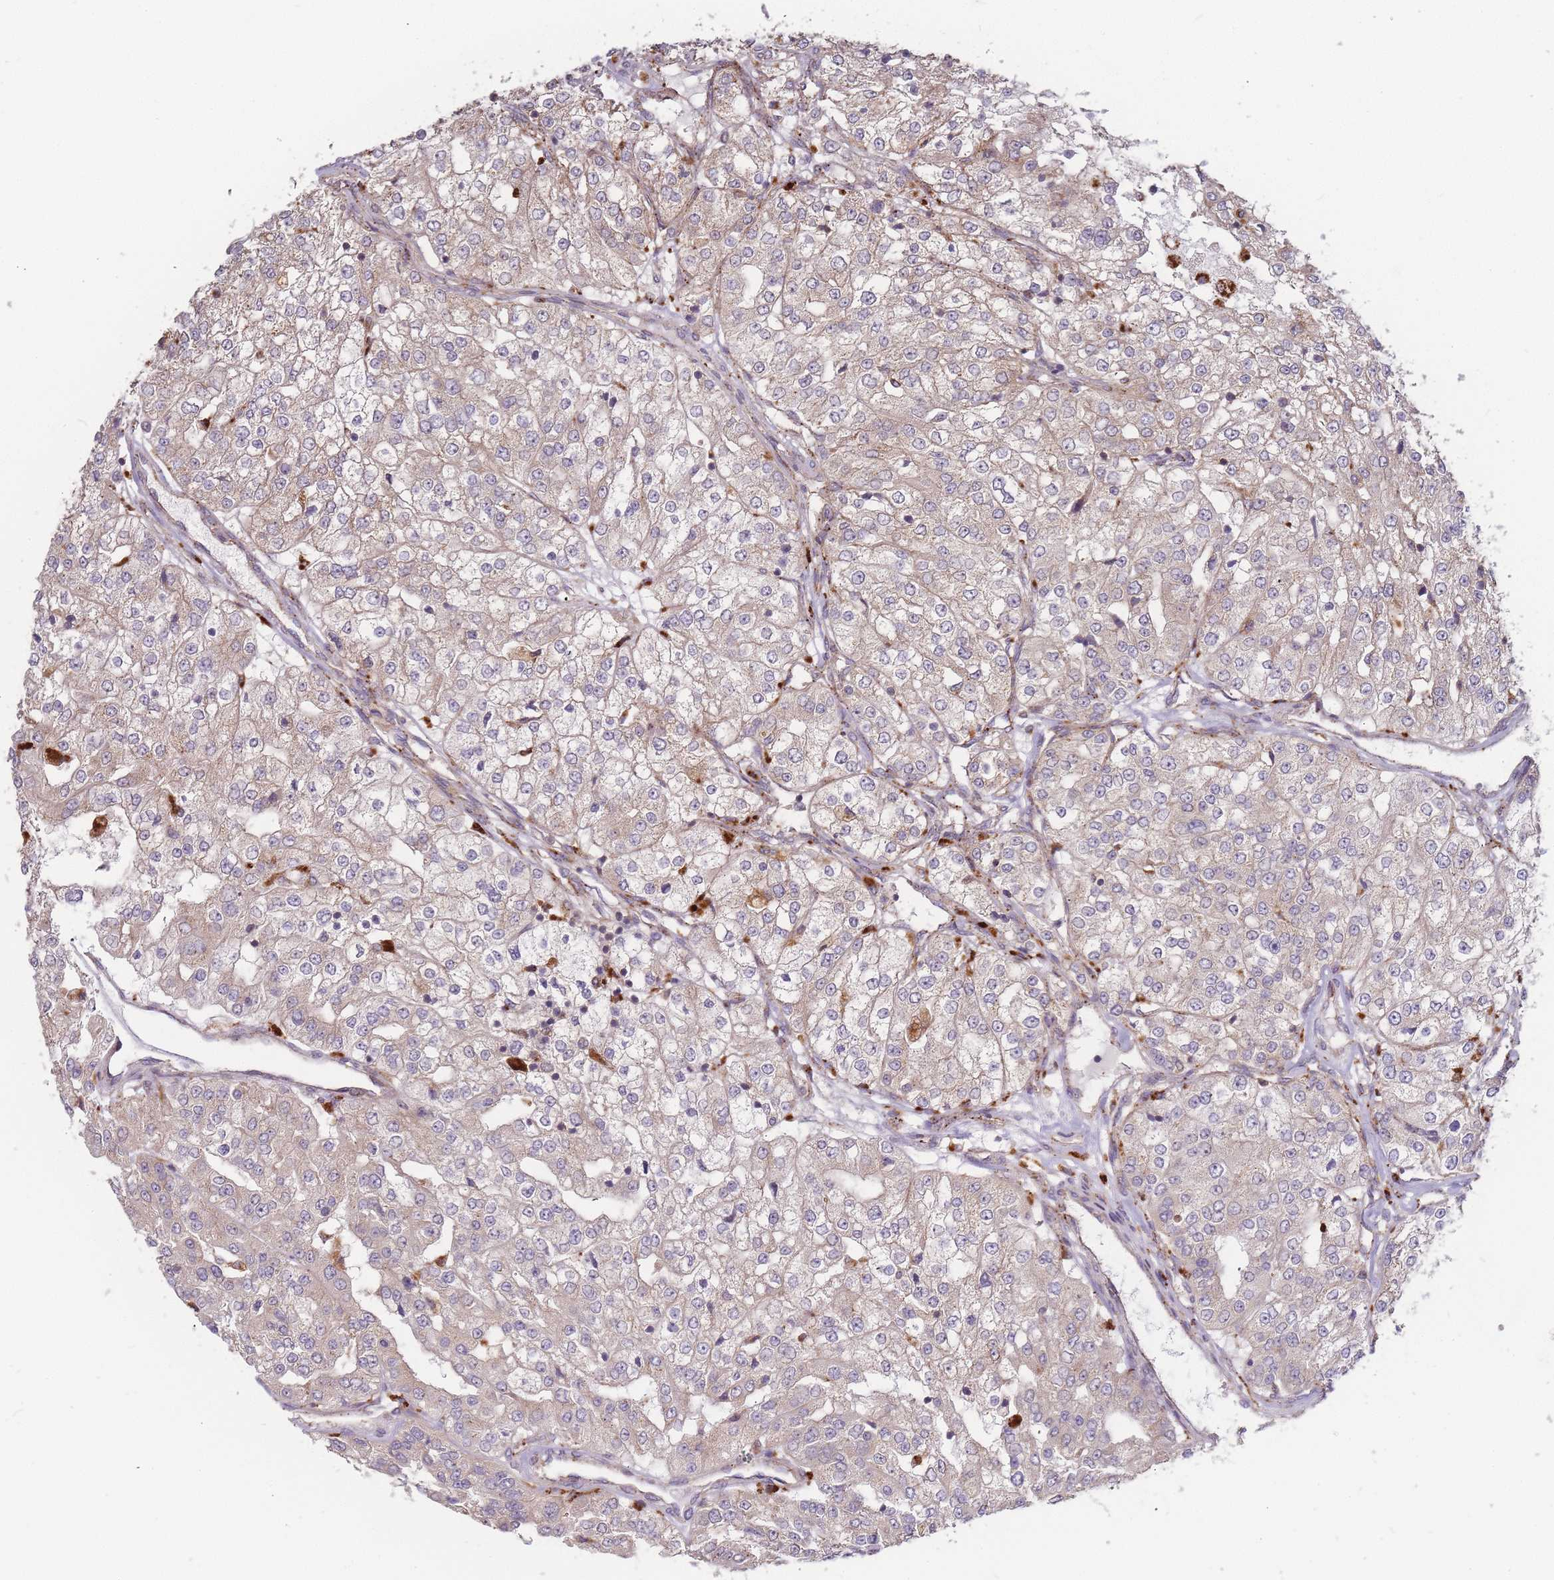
{"staining": {"intensity": "weak", "quantity": ">75%", "location": "cytoplasmic/membranous"}, "tissue": "renal cancer", "cell_type": "Tumor cells", "image_type": "cancer", "snomed": [{"axis": "morphology", "description": "Adenocarcinoma, NOS"}, {"axis": "topography", "description": "Kidney"}], "caption": "Immunohistochemical staining of renal cancer exhibits low levels of weak cytoplasmic/membranous positivity in approximately >75% of tumor cells.", "gene": "ATG5", "patient": {"sex": "female", "age": 63}}